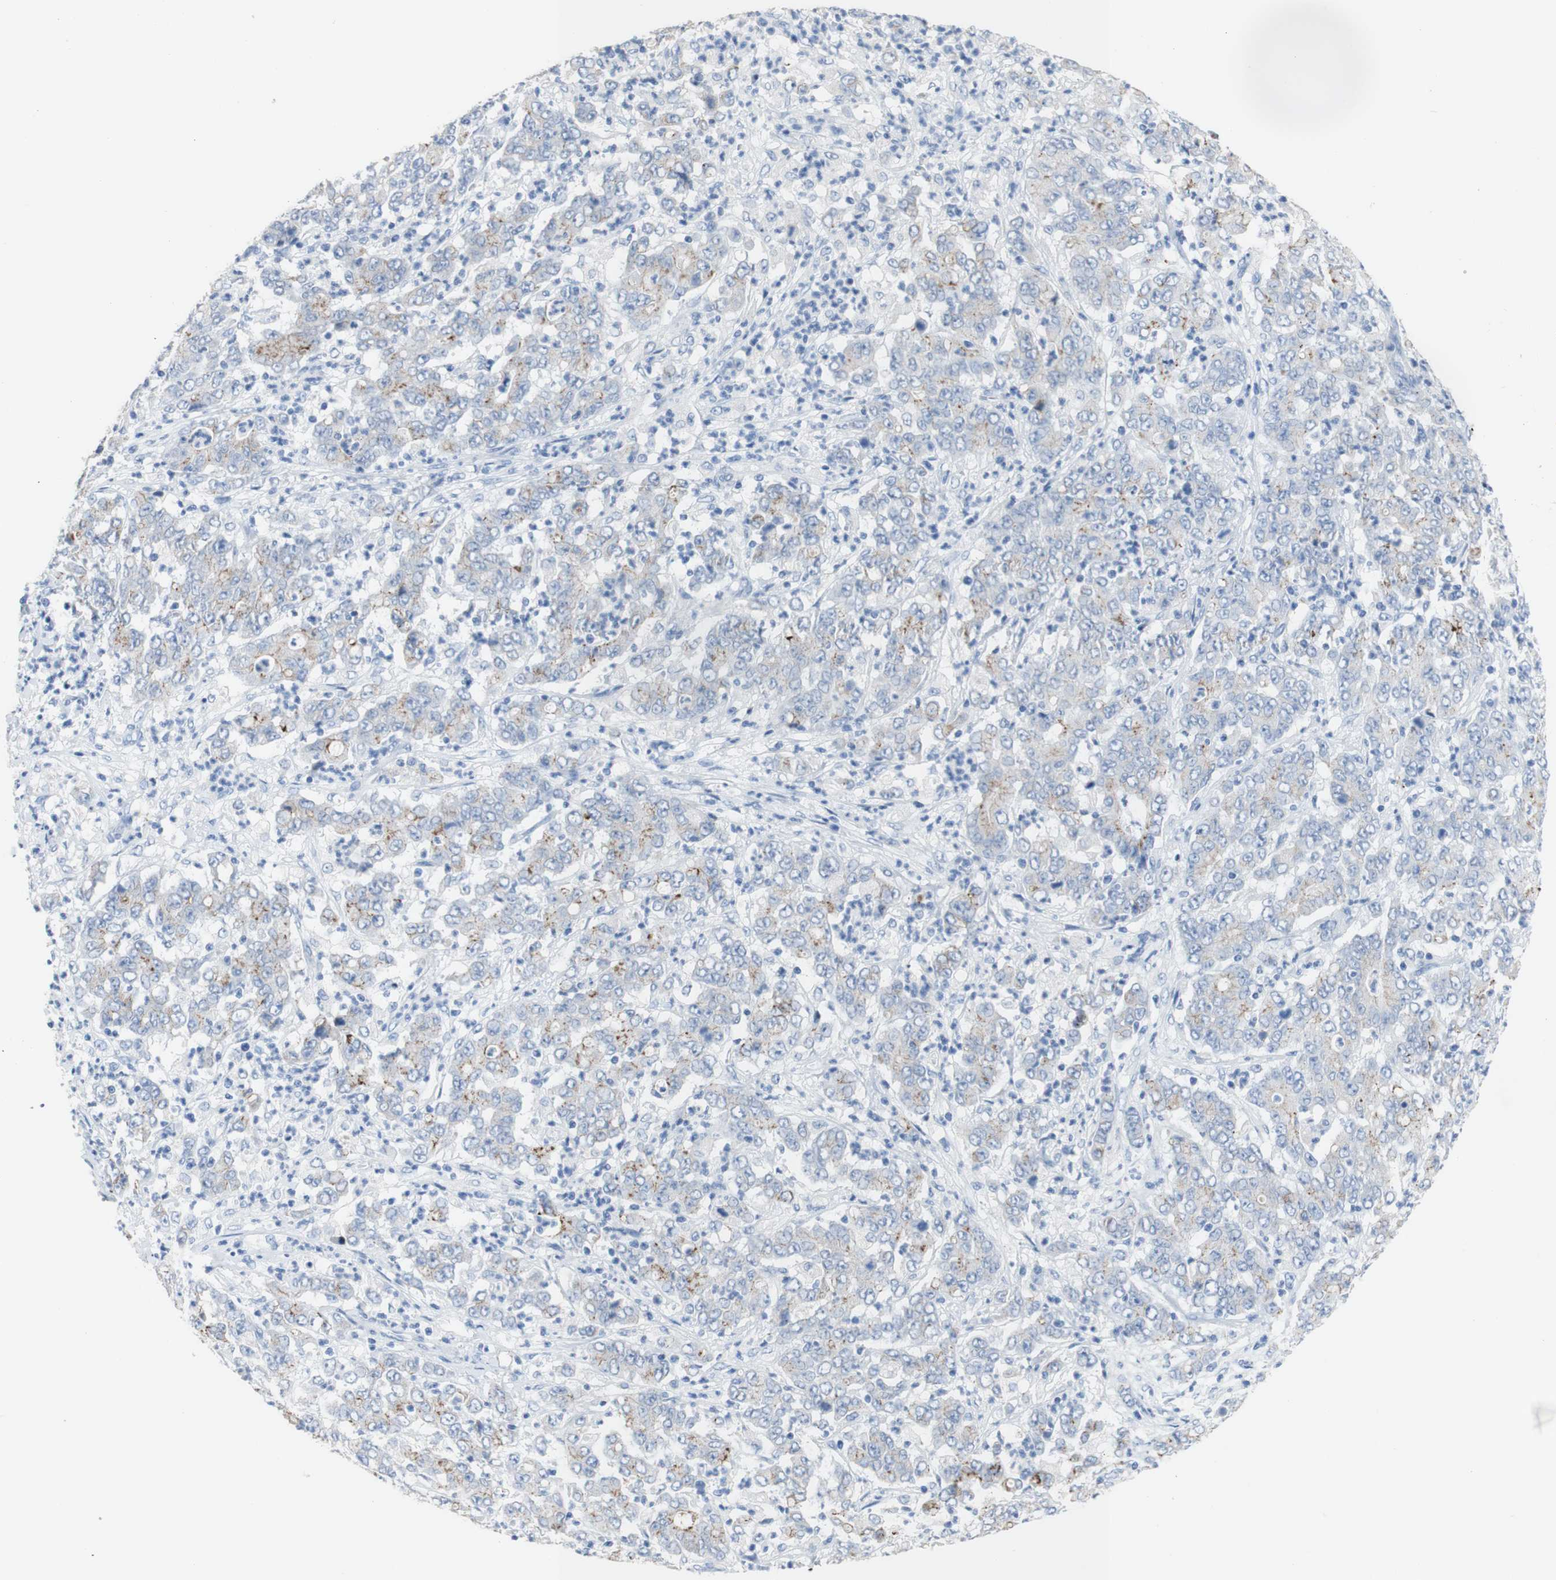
{"staining": {"intensity": "moderate", "quantity": "<25%", "location": "cytoplasmic/membranous"}, "tissue": "stomach cancer", "cell_type": "Tumor cells", "image_type": "cancer", "snomed": [{"axis": "morphology", "description": "Adenocarcinoma, NOS"}, {"axis": "topography", "description": "Stomach, lower"}], "caption": "Immunohistochemistry (IHC) image of neoplastic tissue: human adenocarcinoma (stomach) stained using immunohistochemistry (IHC) reveals low levels of moderate protein expression localized specifically in the cytoplasmic/membranous of tumor cells, appearing as a cytoplasmic/membranous brown color.", "gene": "DSC2", "patient": {"sex": "female", "age": 71}}